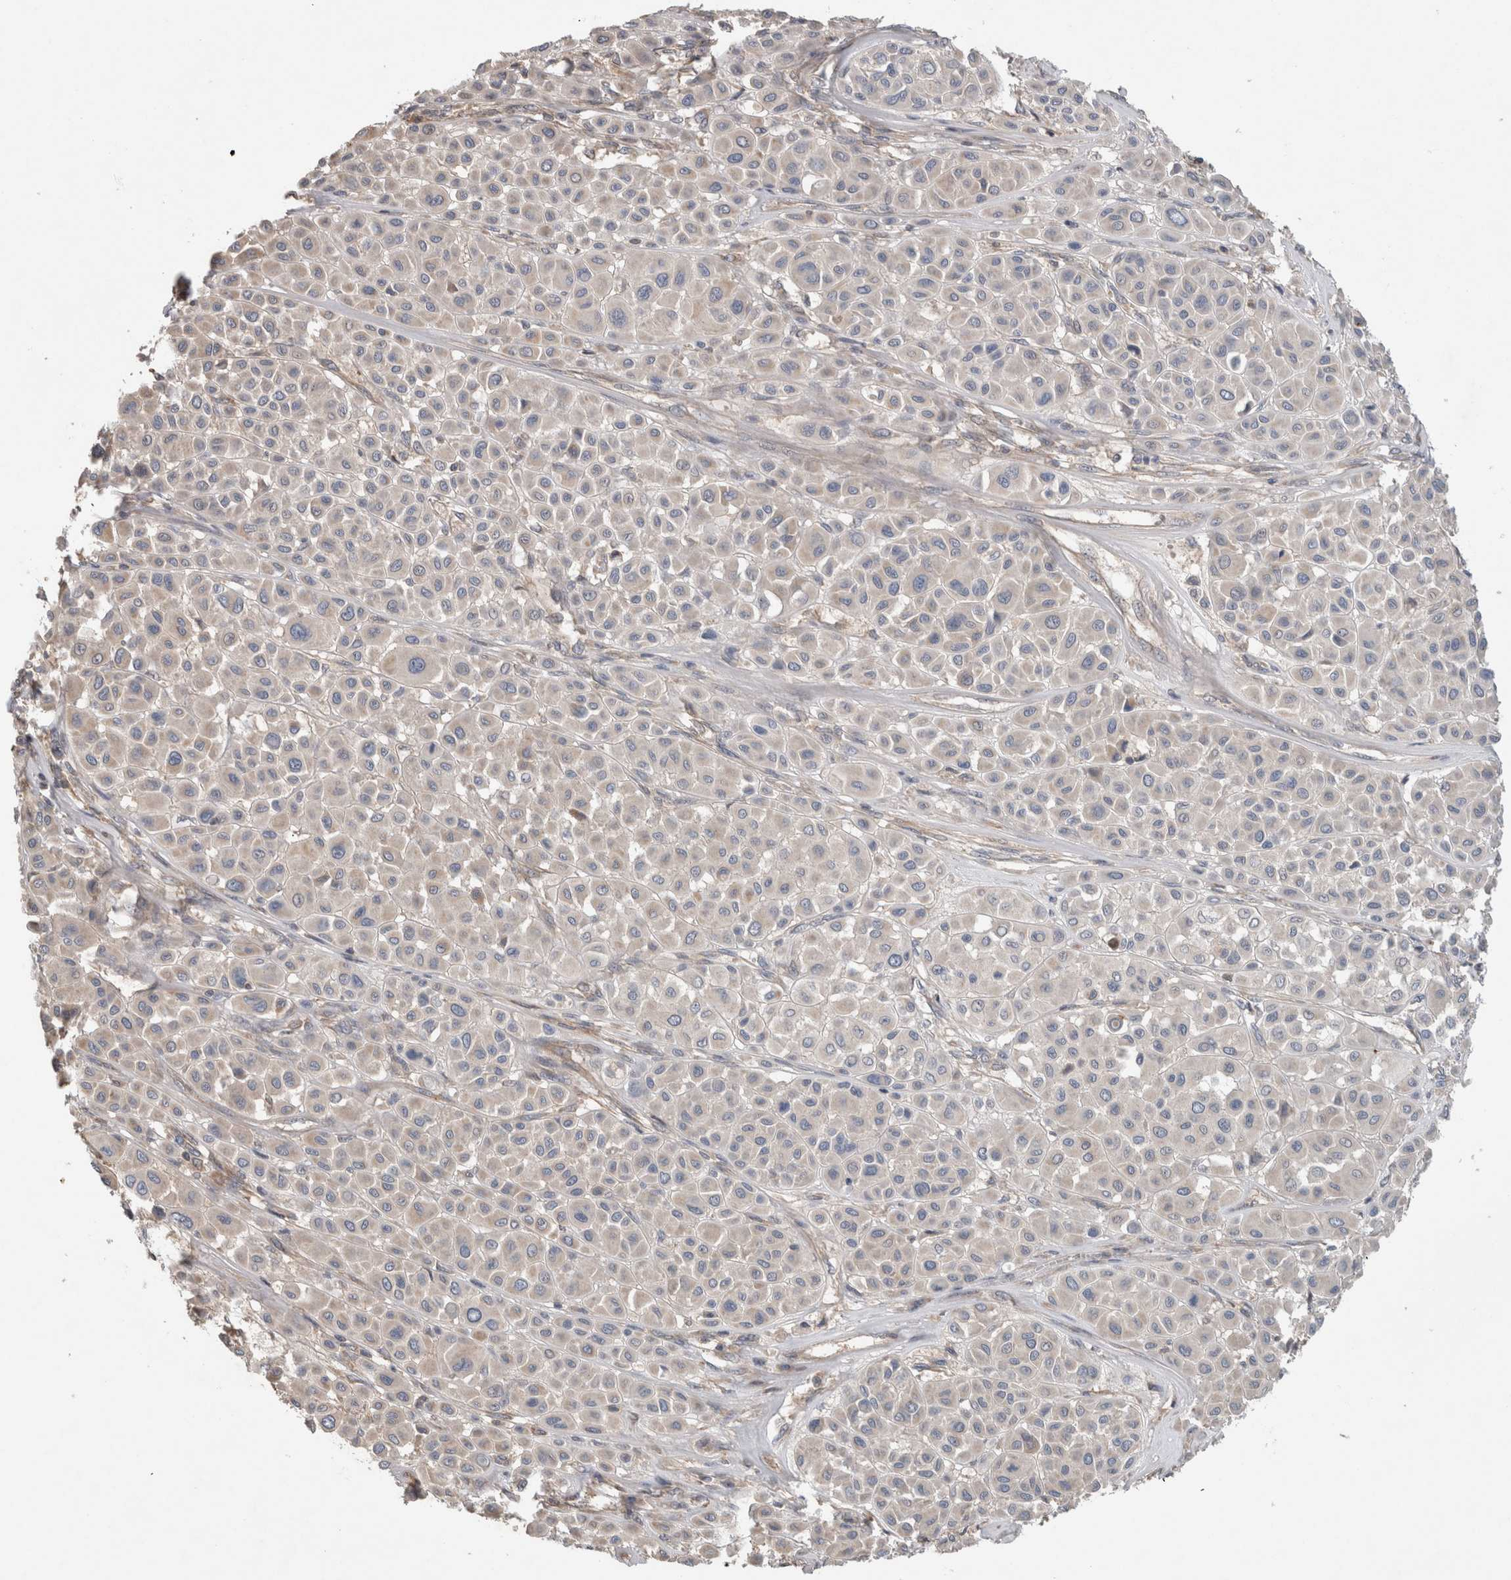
{"staining": {"intensity": "negative", "quantity": "none", "location": "none"}, "tissue": "melanoma", "cell_type": "Tumor cells", "image_type": "cancer", "snomed": [{"axis": "morphology", "description": "Malignant melanoma, Metastatic site"}, {"axis": "topography", "description": "Soft tissue"}], "caption": "High magnification brightfield microscopy of malignant melanoma (metastatic site) stained with DAB (brown) and counterstained with hematoxylin (blue): tumor cells show no significant staining.", "gene": "TARBP1", "patient": {"sex": "male", "age": 41}}